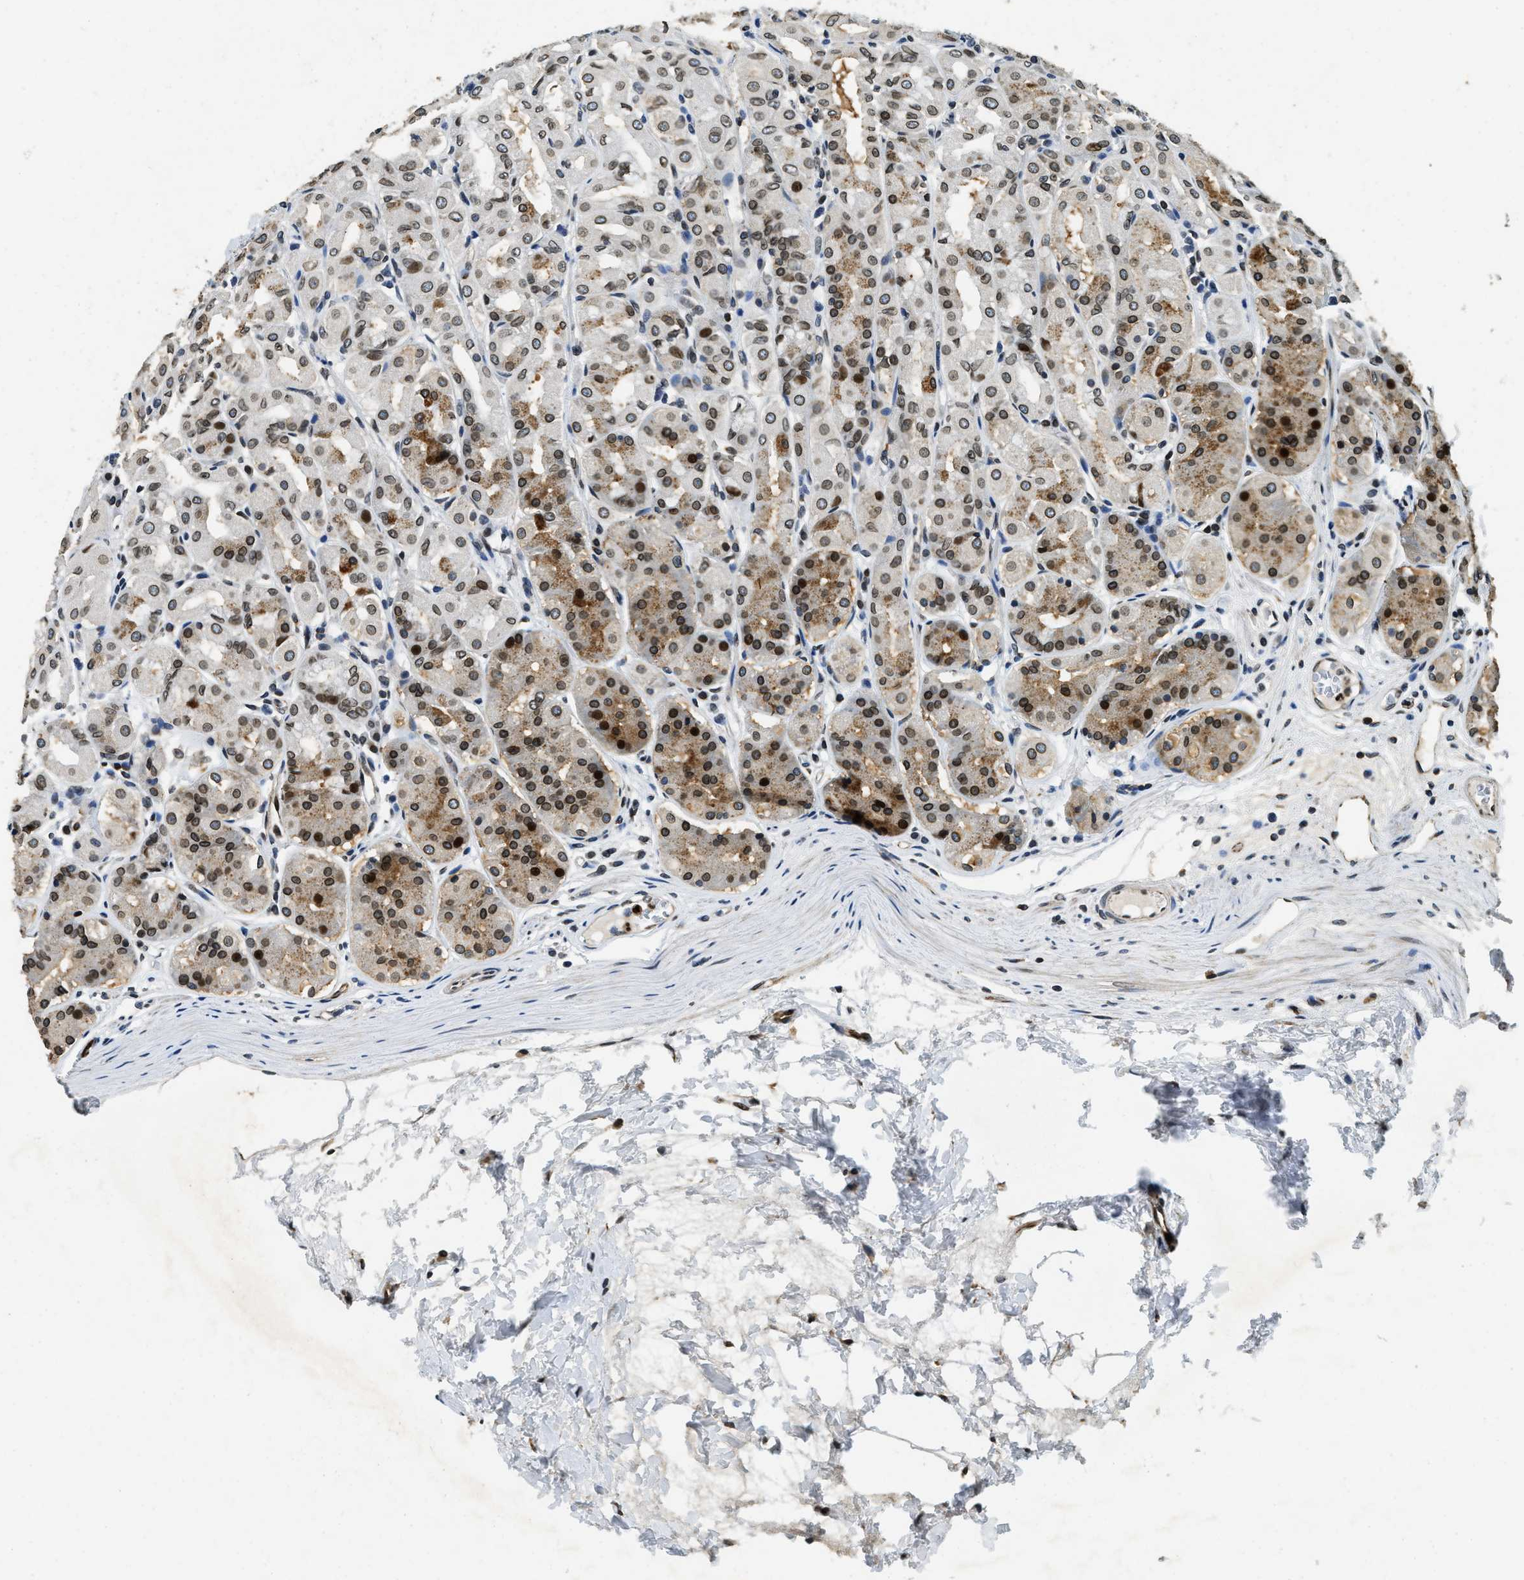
{"staining": {"intensity": "moderate", "quantity": "25%-75%", "location": "cytoplasmic/membranous,nuclear"}, "tissue": "stomach", "cell_type": "Glandular cells", "image_type": "normal", "snomed": [{"axis": "morphology", "description": "Normal tissue, NOS"}, {"axis": "topography", "description": "Stomach"}, {"axis": "topography", "description": "Stomach, lower"}], "caption": "This histopathology image shows immunohistochemistry staining of unremarkable stomach, with medium moderate cytoplasmic/membranous,nuclear staining in about 25%-75% of glandular cells.", "gene": "ZC3HC1", "patient": {"sex": "female", "age": 56}}